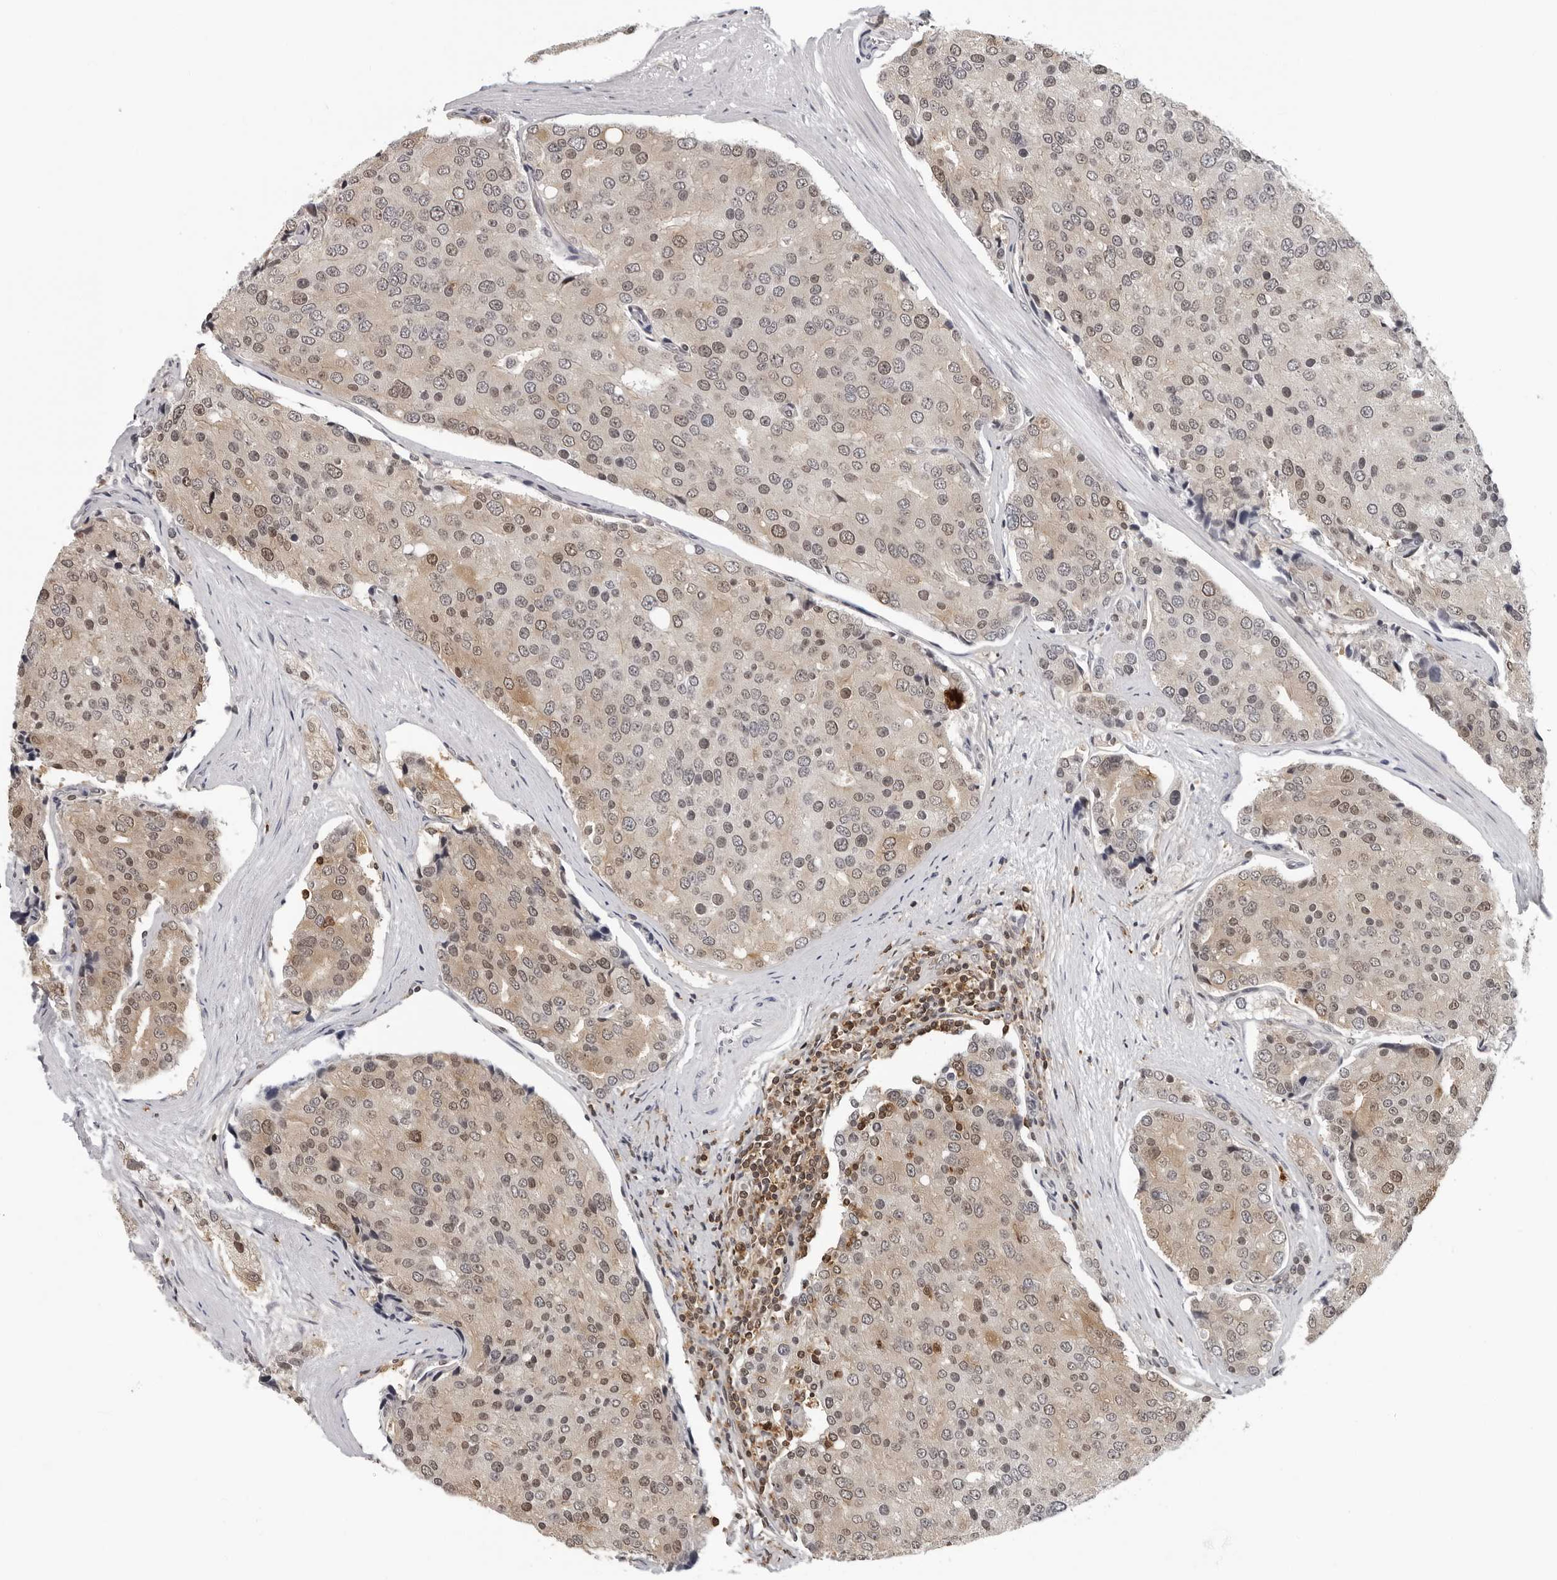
{"staining": {"intensity": "weak", "quantity": ">75%", "location": "cytoplasmic/membranous,nuclear"}, "tissue": "prostate cancer", "cell_type": "Tumor cells", "image_type": "cancer", "snomed": [{"axis": "morphology", "description": "Adenocarcinoma, High grade"}, {"axis": "topography", "description": "Prostate"}], "caption": "Protein expression analysis of human prostate cancer (adenocarcinoma (high-grade)) reveals weak cytoplasmic/membranous and nuclear expression in approximately >75% of tumor cells.", "gene": "HSPH1", "patient": {"sex": "male", "age": 50}}